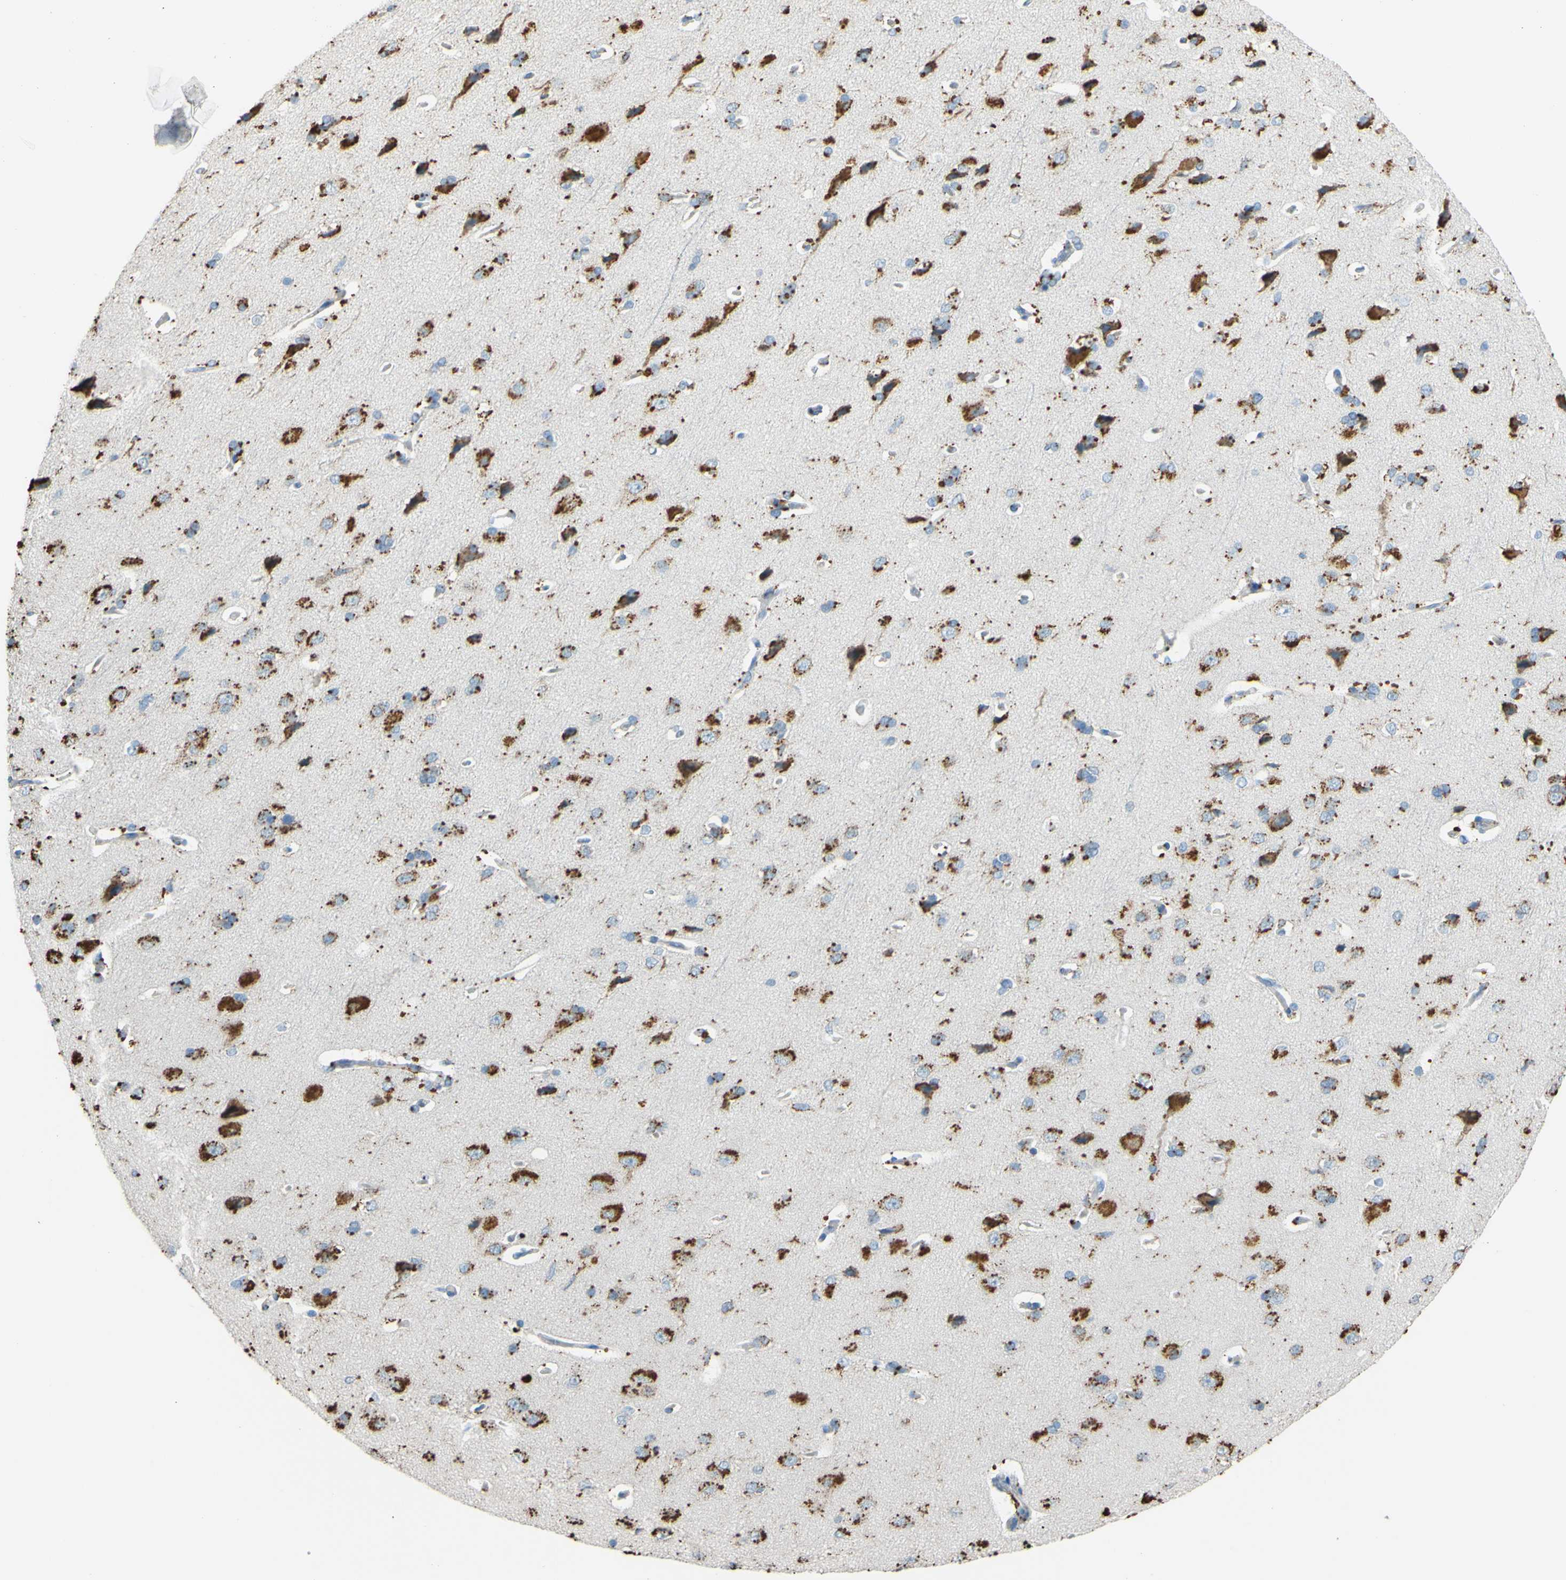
{"staining": {"intensity": "moderate", "quantity": "<25%", "location": "cytoplasmic/membranous"}, "tissue": "cerebral cortex", "cell_type": "Endothelial cells", "image_type": "normal", "snomed": [{"axis": "morphology", "description": "Normal tissue, NOS"}, {"axis": "topography", "description": "Cerebral cortex"}], "caption": "Moderate cytoplasmic/membranous positivity for a protein is appreciated in about <25% of endothelial cells of unremarkable cerebral cortex using IHC.", "gene": "CTSD", "patient": {"sex": "male", "age": 62}}